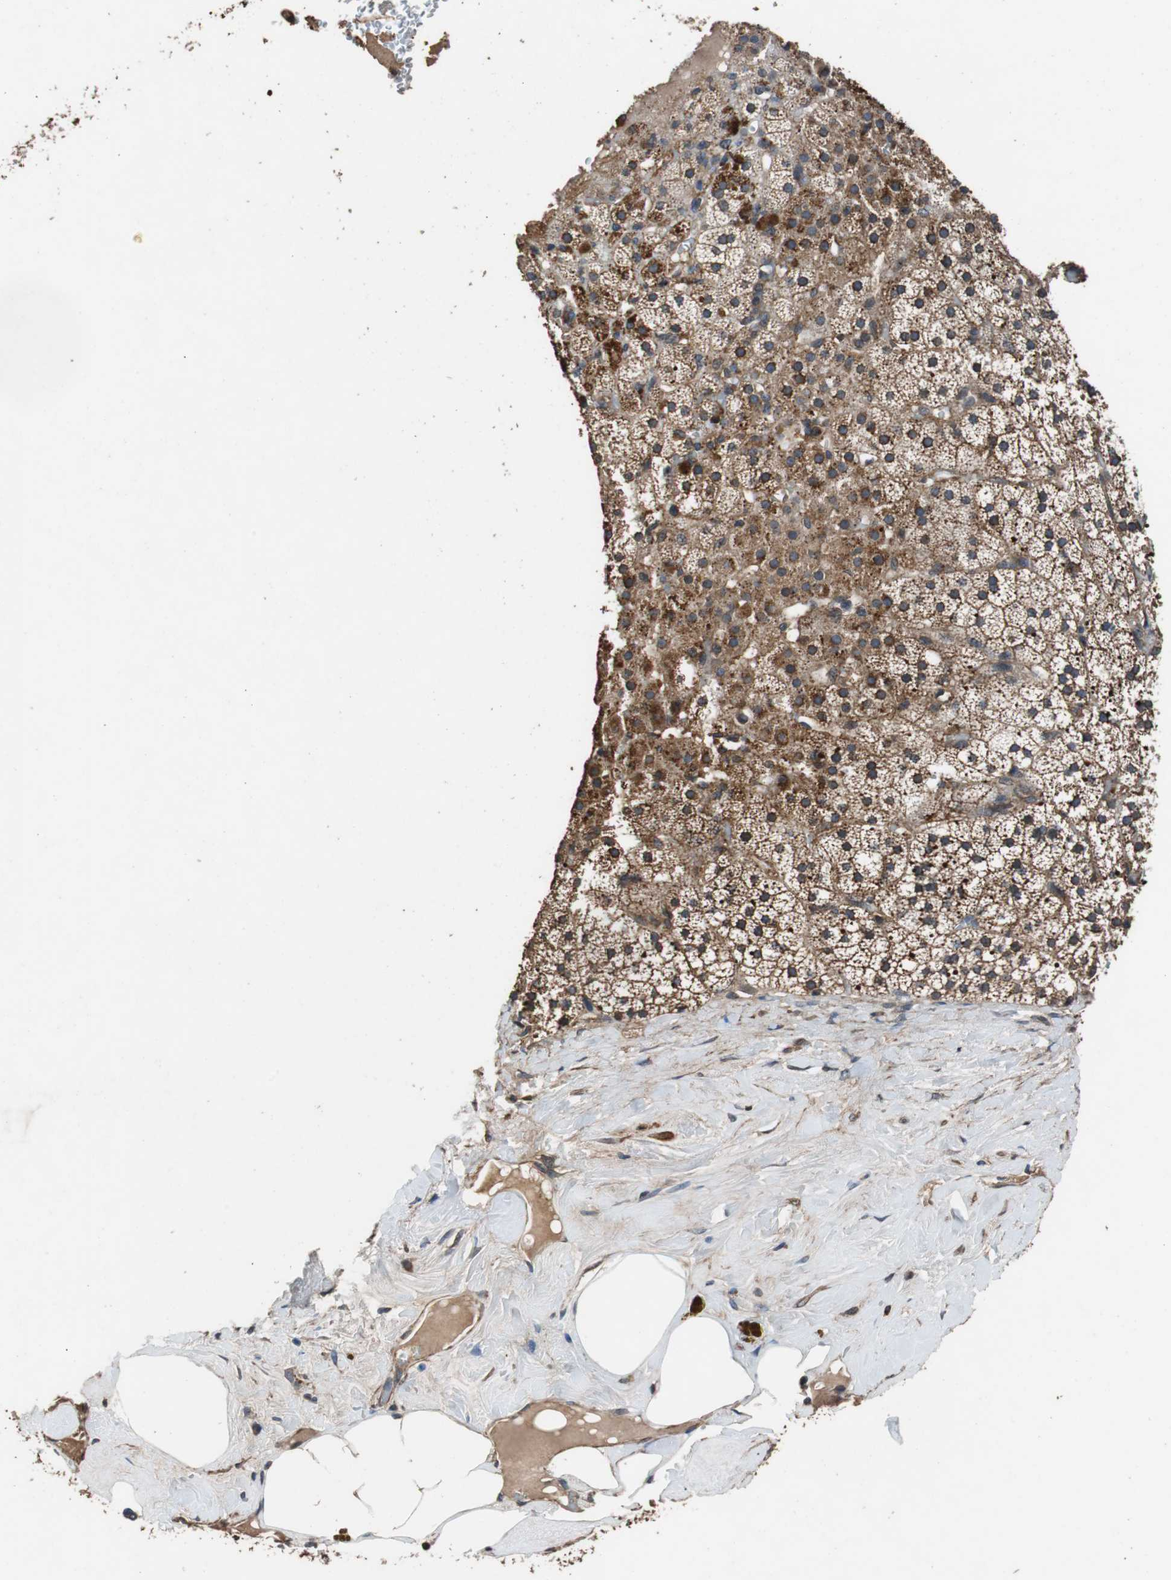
{"staining": {"intensity": "strong", "quantity": ">75%", "location": "cytoplasmic/membranous"}, "tissue": "adrenal gland", "cell_type": "Glandular cells", "image_type": "normal", "snomed": [{"axis": "morphology", "description": "Normal tissue, NOS"}, {"axis": "topography", "description": "Adrenal gland"}], "caption": "Adrenal gland stained with IHC demonstrates strong cytoplasmic/membranous positivity in approximately >75% of glandular cells. (brown staining indicates protein expression, while blue staining denotes nuclei).", "gene": "PITRM1", "patient": {"sex": "male", "age": 35}}